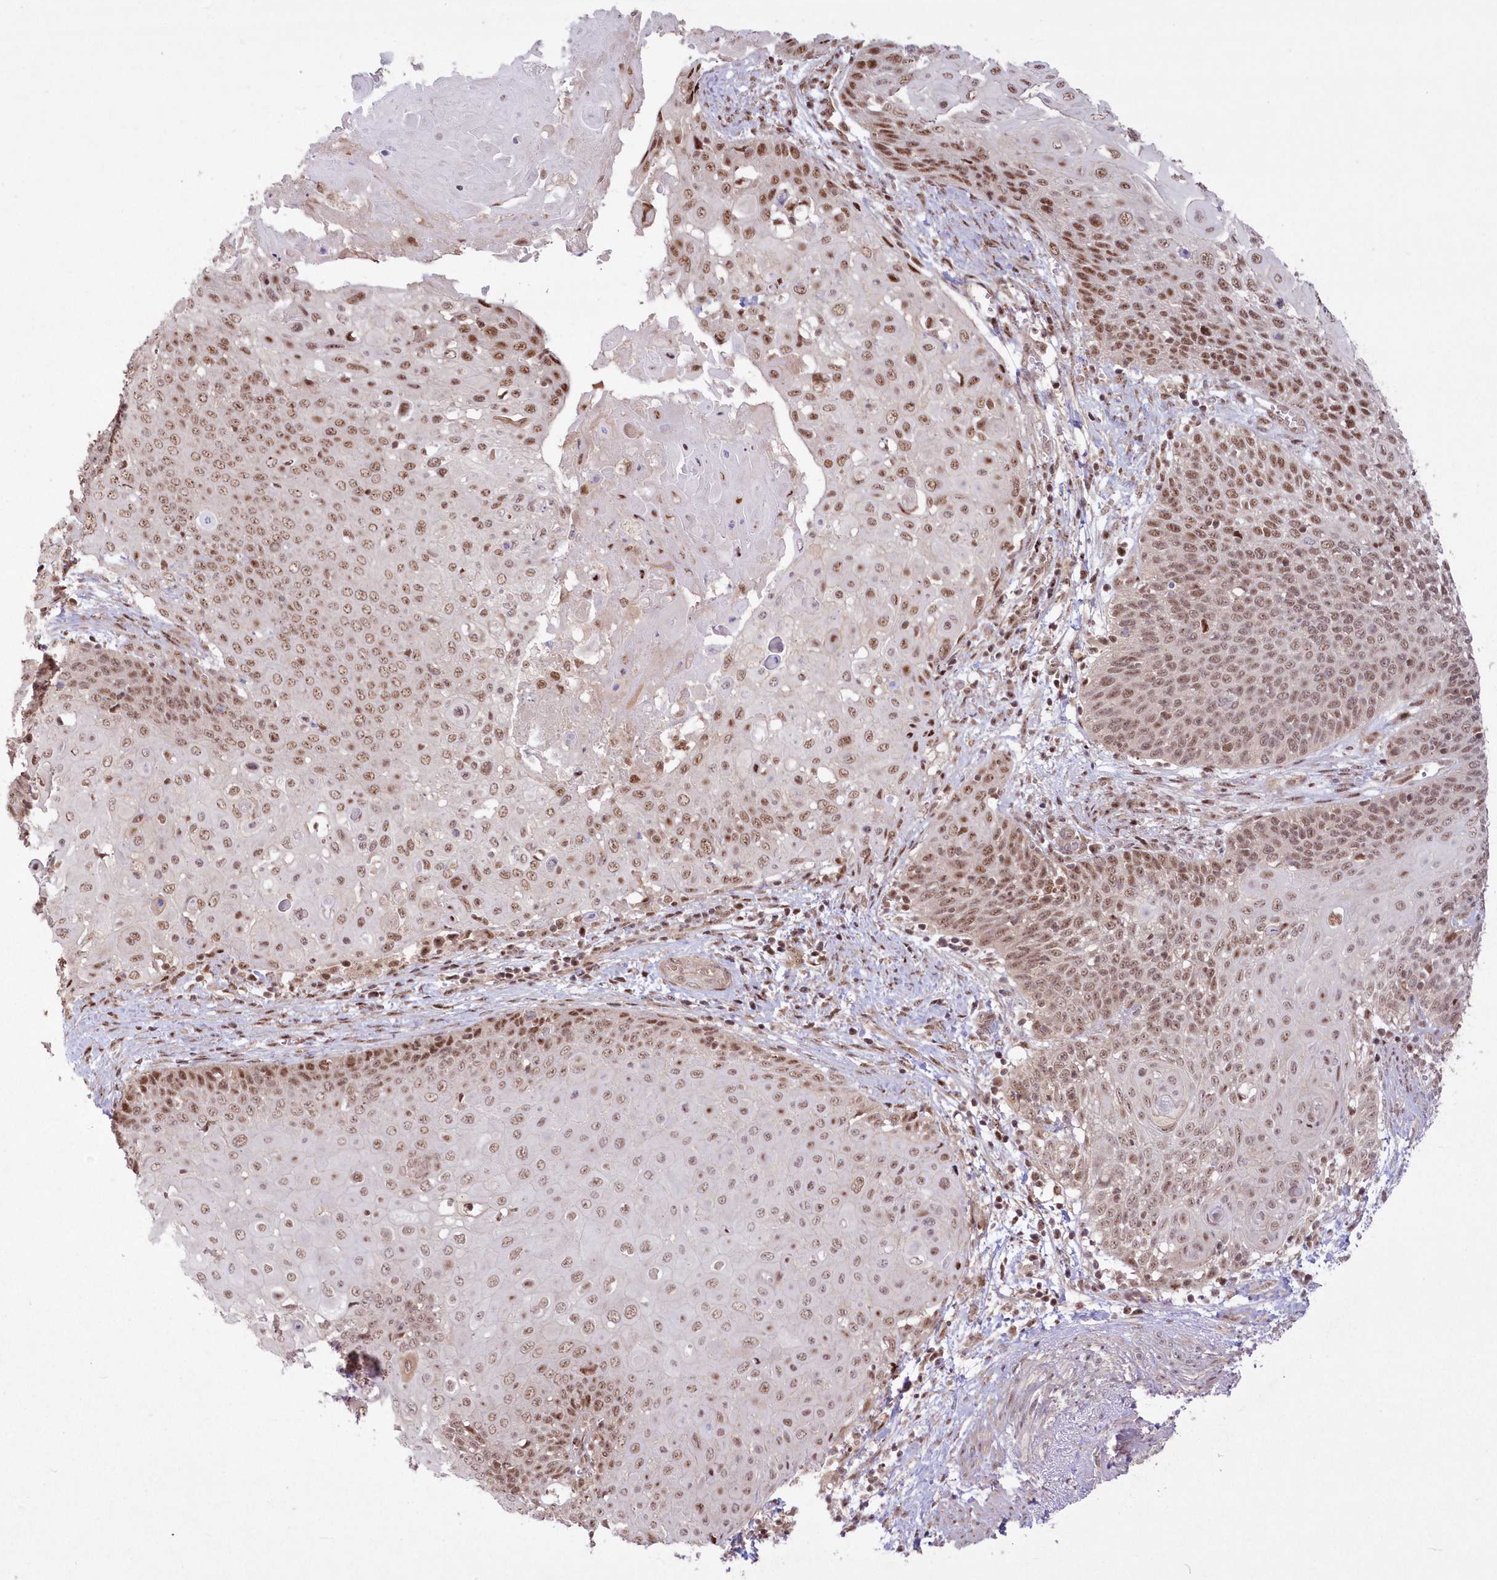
{"staining": {"intensity": "moderate", "quantity": ">75%", "location": "nuclear"}, "tissue": "cervical cancer", "cell_type": "Tumor cells", "image_type": "cancer", "snomed": [{"axis": "morphology", "description": "Squamous cell carcinoma, NOS"}, {"axis": "topography", "description": "Cervix"}], "caption": "Immunohistochemistry (IHC) photomicrograph of neoplastic tissue: cervical squamous cell carcinoma stained using immunohistochemistry exhibits medium levels of moderate protein expression localized specifically in the nuclear of tumor cells, appearing as a nuclear brown color.", "gene": "WBP1L", "patient": {"sex": "female", "age": 39}}